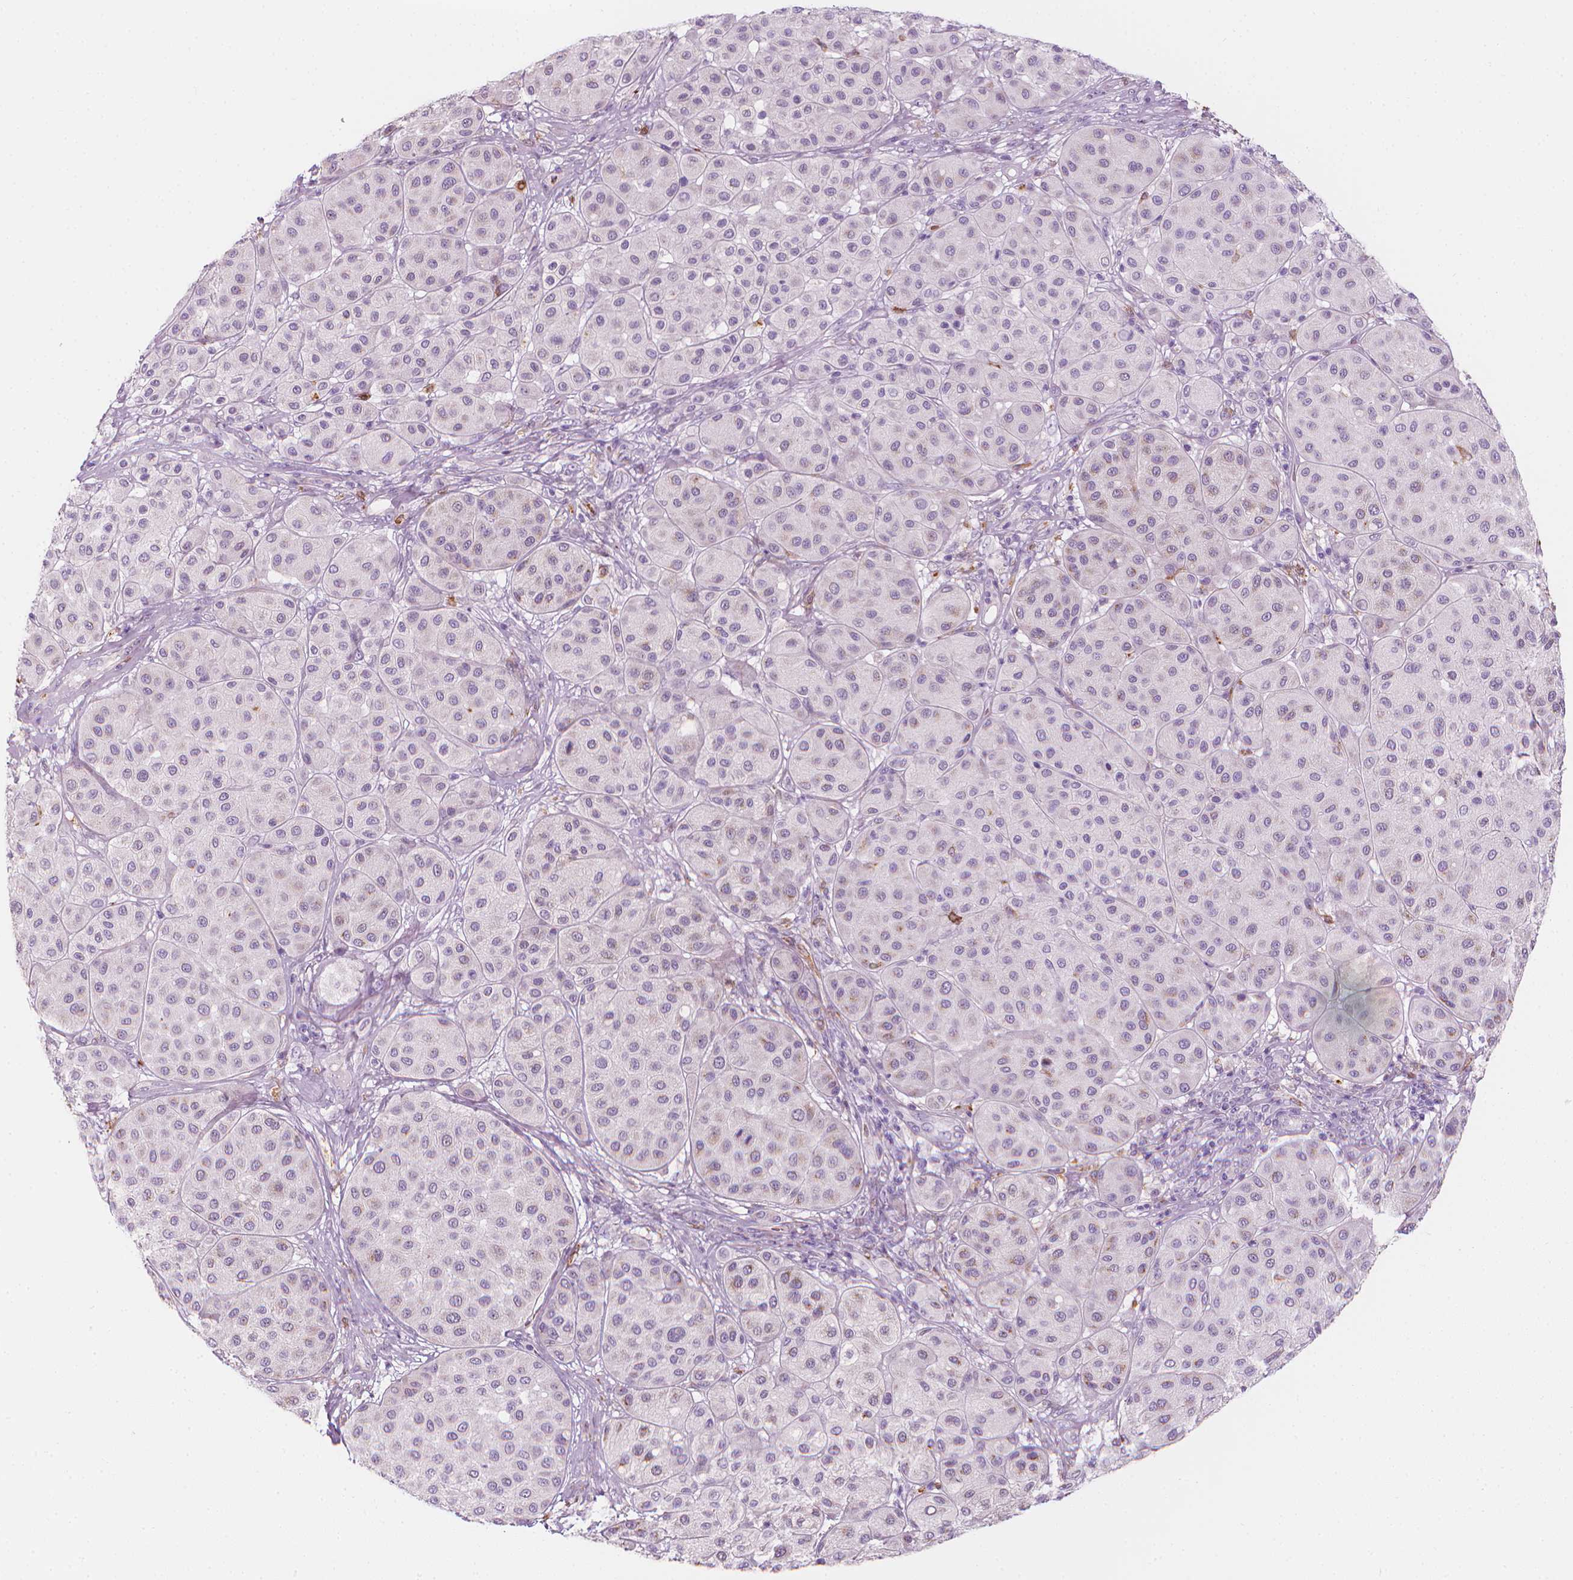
{"staining": {"intensity": "negative", "quantity": "none", "location": "none"}, "tissue": "melanoma", "cell_type": "Tumor cells", "image_type": "cancer", "snomed": [{"axis": "morphology", "description": "Malignant melanoma, Metastatic site"}, {"axis": "topography", "description": "Smooth muscle"}], "caption": "An IHC image of melanoma is shown. There is no staining in tumor cells of melanoma.", "gene": "CES1", "patient": {"sex": "male", "age": 41}}